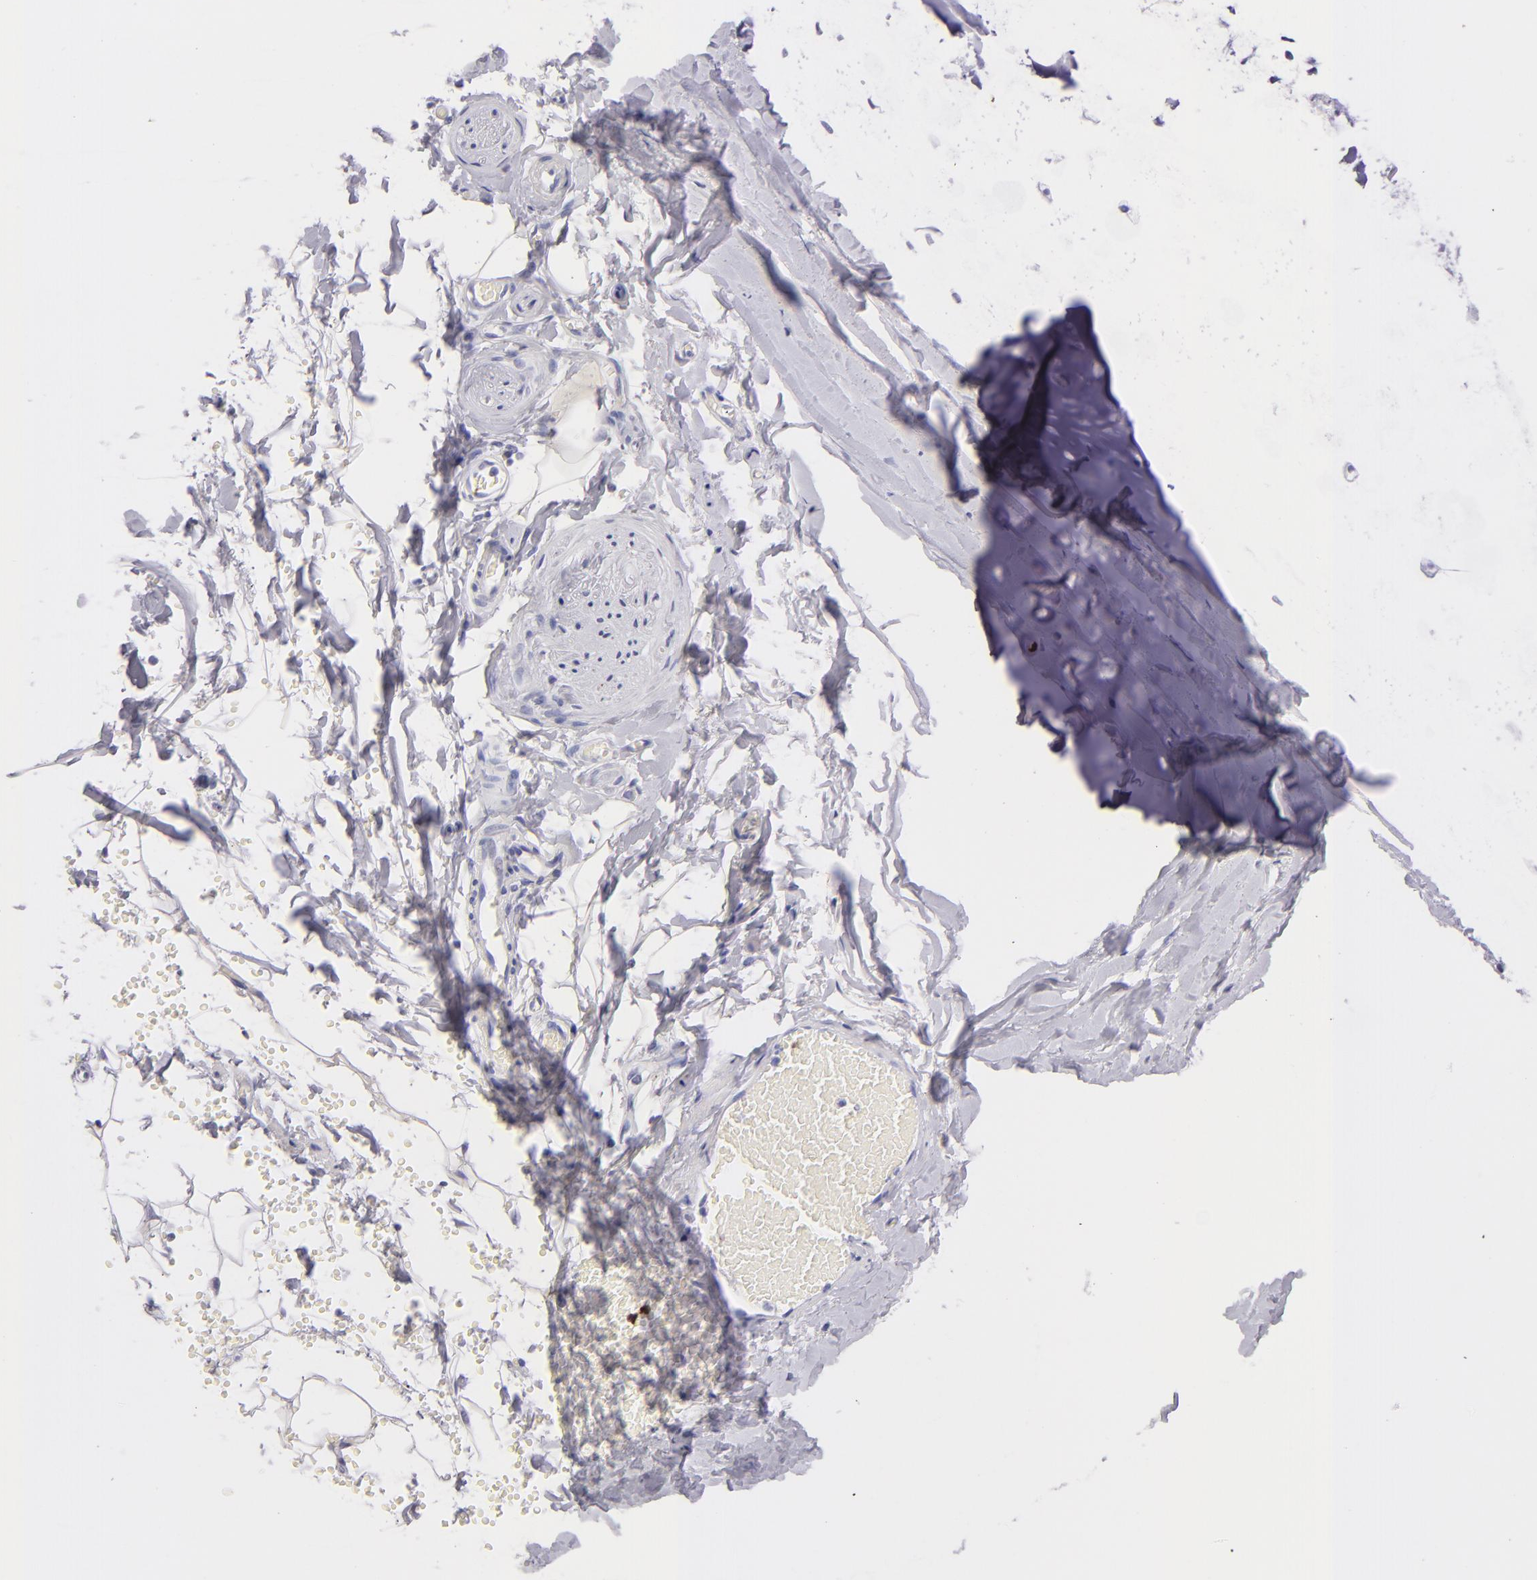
{"staining": {"intensity": "negative", "quantity": "none", "location": "none"}, "tissue": "adipose tissue", "cell_type": "Adipocytes", "image_type": "normal", "snomed": [{"axis": "morphology", "description": "Normal tissue, NOS"}, {"axis": "topography", "description": "Bronchus"}, {"axis": "topography", "description": "Lung"}], "caption": "Adipose tissue stained for a protein using immunohistochemistry (IHC) exhibits no positivity adipocytes.", "gene": "PRF1", "patient": {"sex": "female", "age": 56}}